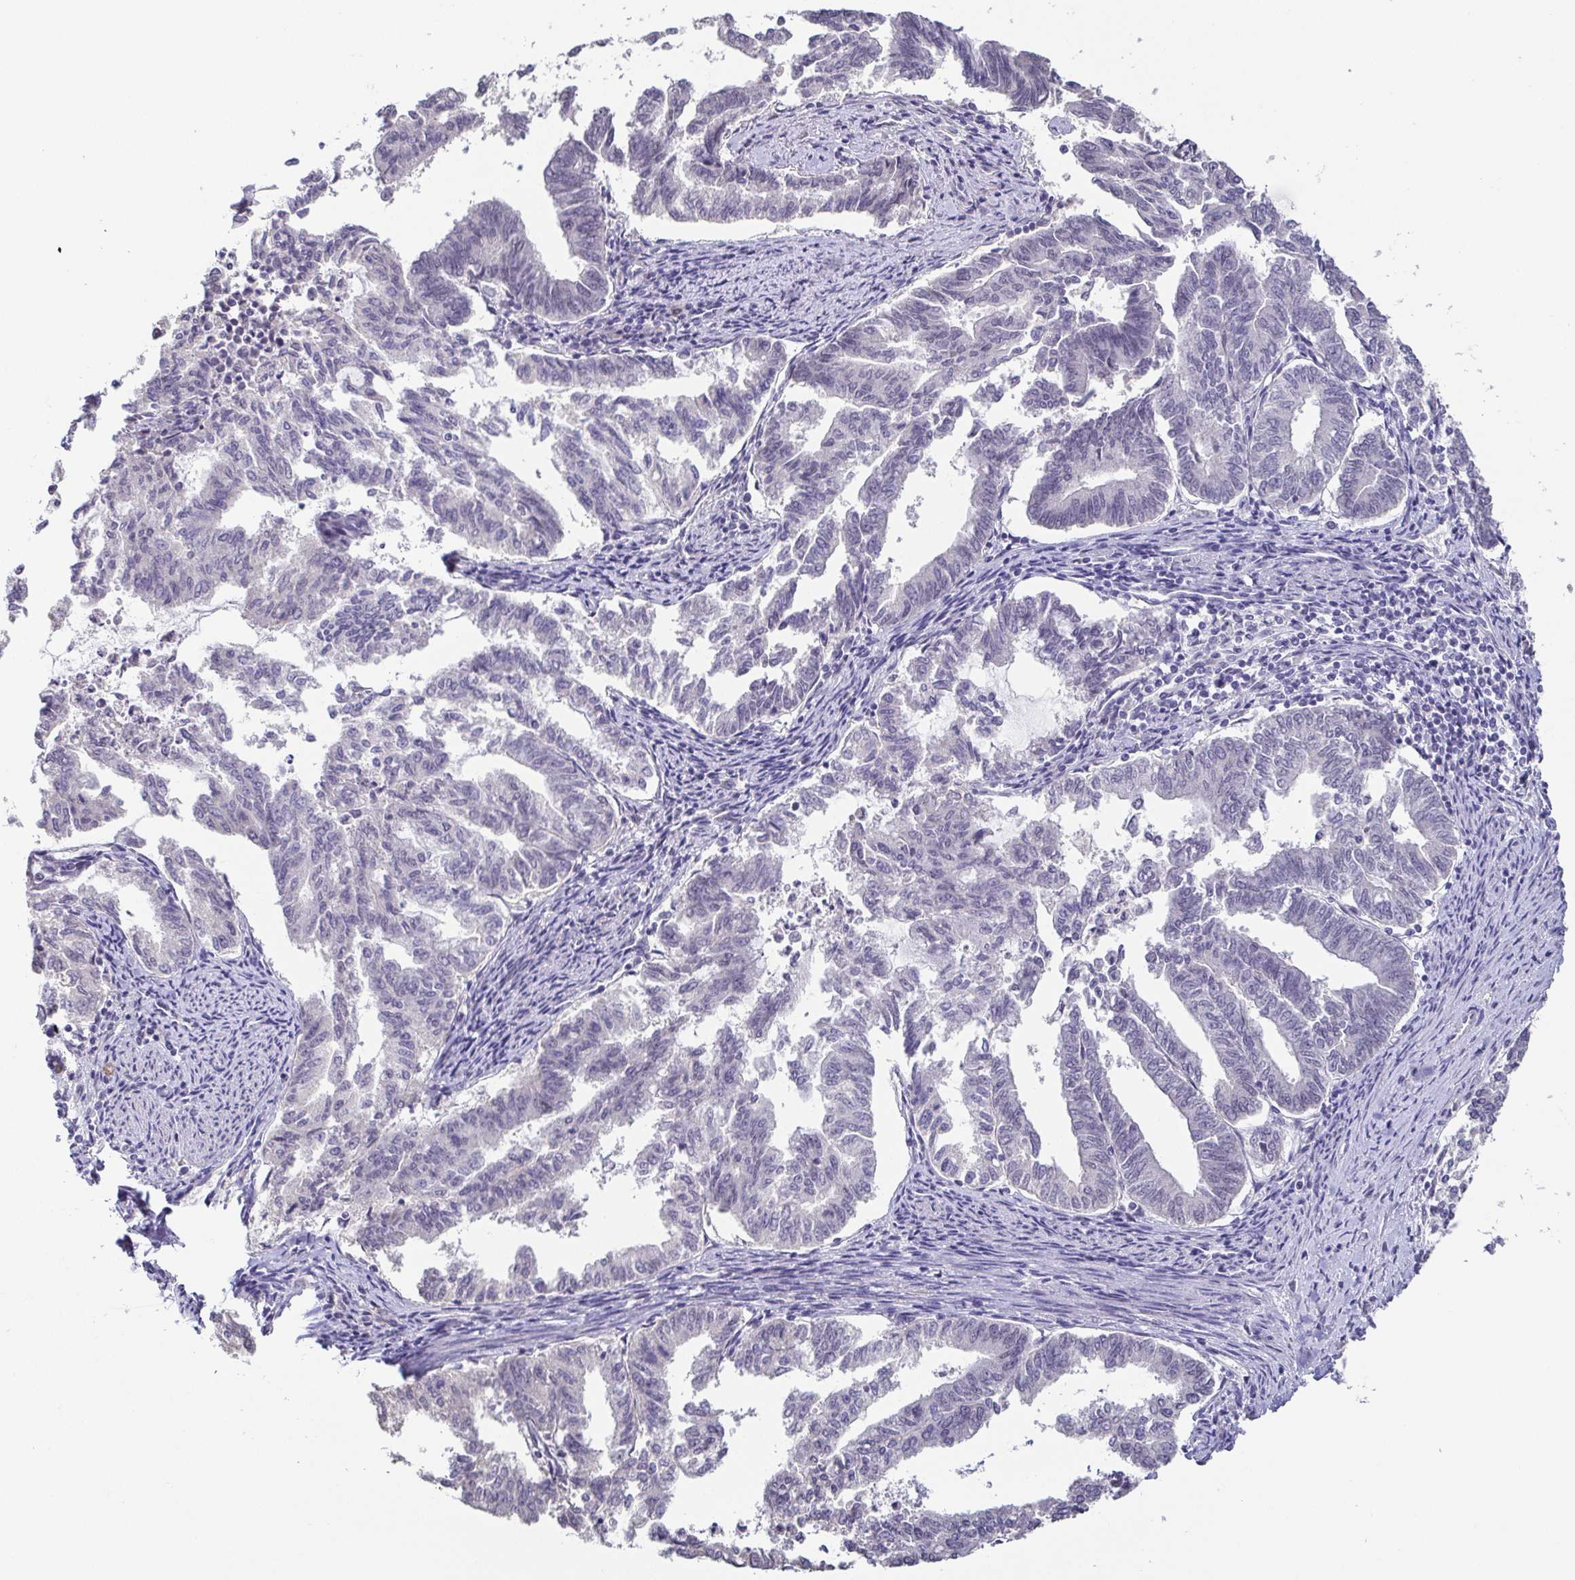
{"staining": {"intensity": "negative", "quantity": "none", "location": "none"}, "tissue": "endometrial cancer", "cell_type": "Tumor cells", "image_type": "cancer", "snomed": [{"axis": "morphology", "description": "Adenocarcinoma, NOS"}, {"axis": "topography", "description": "Endometrium"}], "caption": "Immunohistochemistry (IHC) of human endometrial adenocarcinoma reveals no staining in tumor cells.", "gene": "NEFH", "patient": {"sex": "female", "age": 79}}